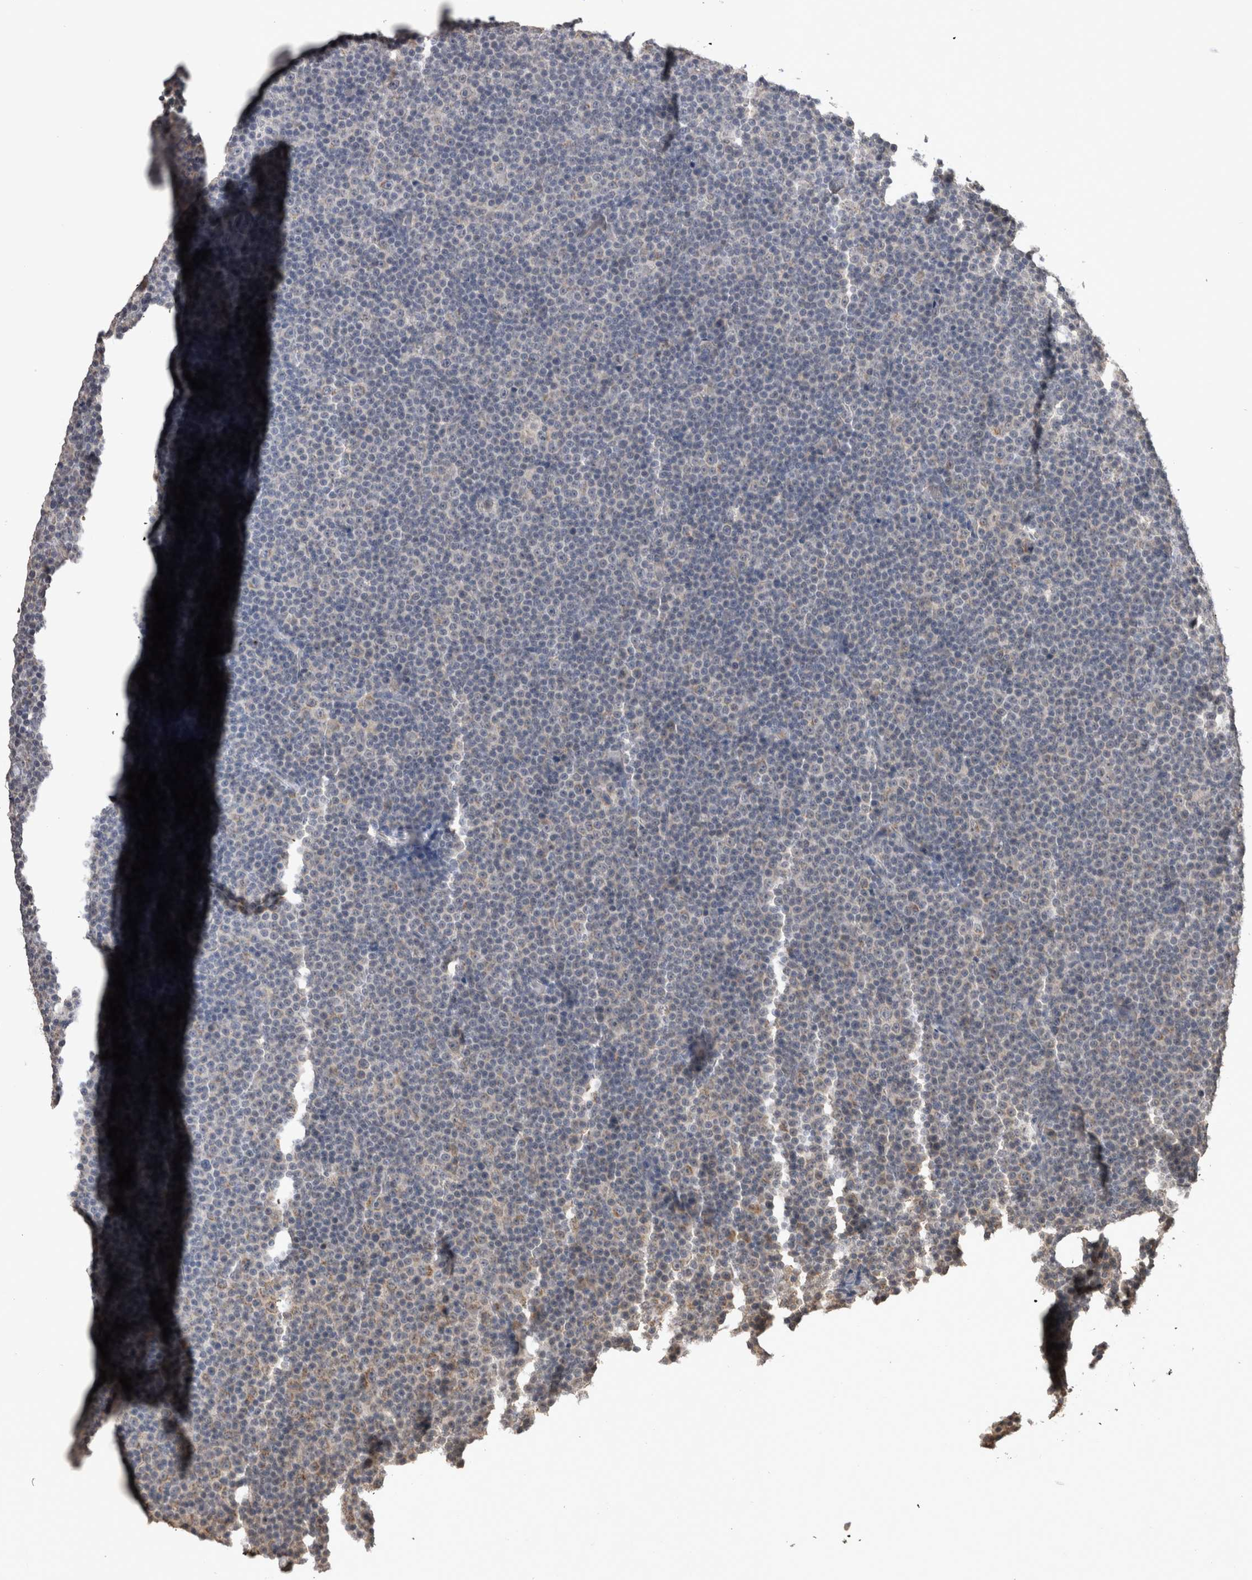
{"staining": {"intensity": "negative", "quantity": "none", "location": "none"}, "tissue": "lymphoma", "cell_type": "Tumor cells", "image_type": "cancer", "snomed": [{"axis": "morphology", "description": "Malignant lymphoma, non-Hodgkin's type, Low grade"}, {"axis": "topography", "description": "Lymph node"}], "caption": "The histopathology image demonstrates no staining of tumor cells in lymphoma.", "gene": "PAK4", "patient": {"sex": "female", "age": 67}}